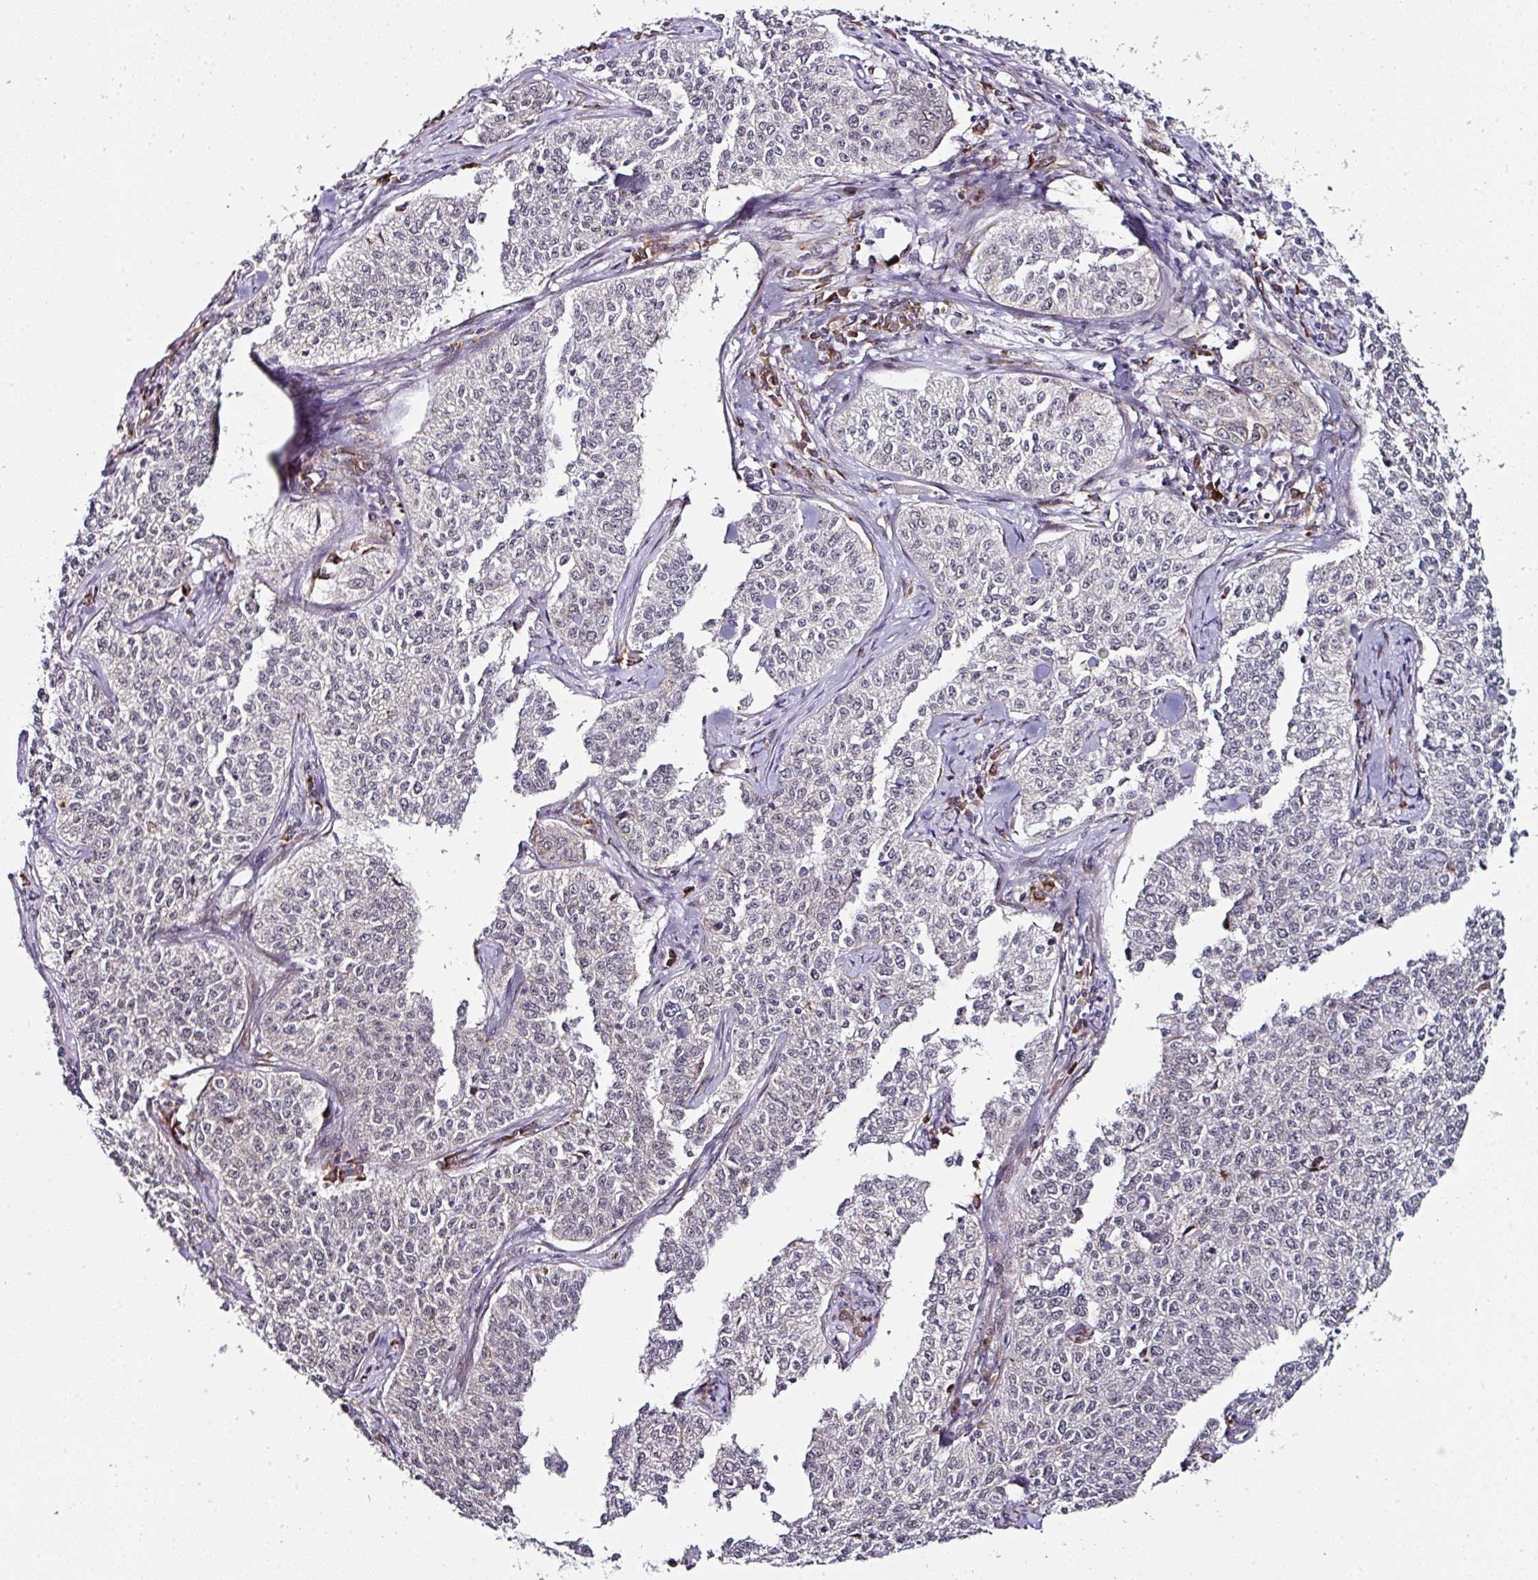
{"staining": {"intensity": "negative", "quantity": "none", "location": "none"}, "tissue": "cervical cancer", "cell_type": "Tumor cells", "image_type": "cancer", "snomed": [{"axis": "morphology", "description": "Squamous cell carcinoma, NOS"}, {"axis": "topography", "description": "Cervix"}], "caption": "A histopathology image of human squamous cell carcinoma (cervical) is negative for staining in tumor cells.", "gene": "APOLD1", "patient": {"sex": "female", "age": 35}}